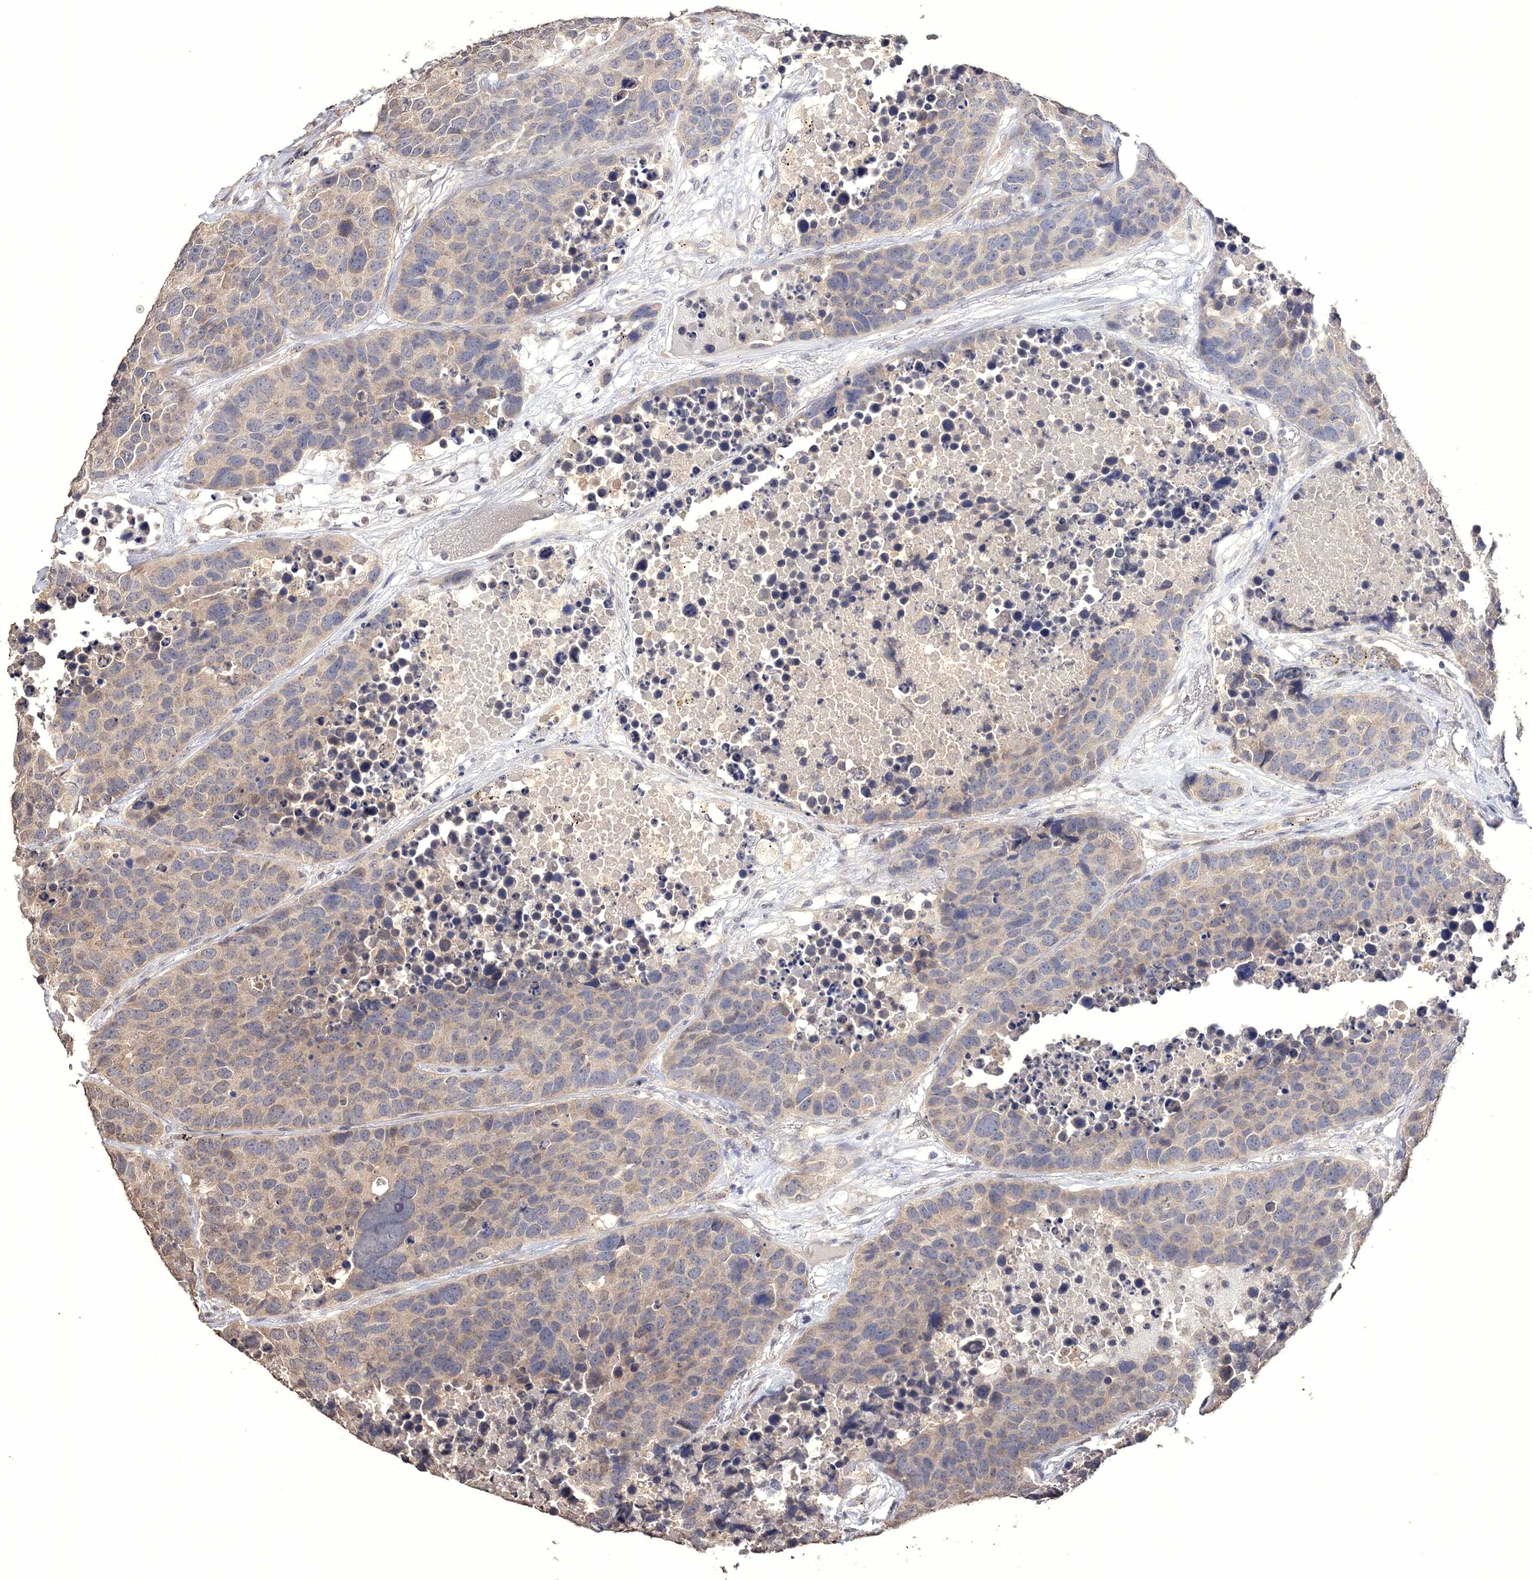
{"staining": {"intensity": "weak", "quantity": "25%-75%", "location": "cytoplasmic/membranous"}, "tissue": "carcinoid", "cell_type": "Tumor cells", "image_type": "cancer", "snomed": [{"axis": "morphology", "description": "Carcinoid, malignant, NOS"}, {"axis": "topography", "description": "Lung"}], "caption": "Immunohistochemical staining of carcinoid (malignant) reveals low levels of weak cytoplasmic/membranous positivity in about 25%-75% of tumor cells.", "gene": "GPN1", "patient": {"sex": "male", "age": 60}}